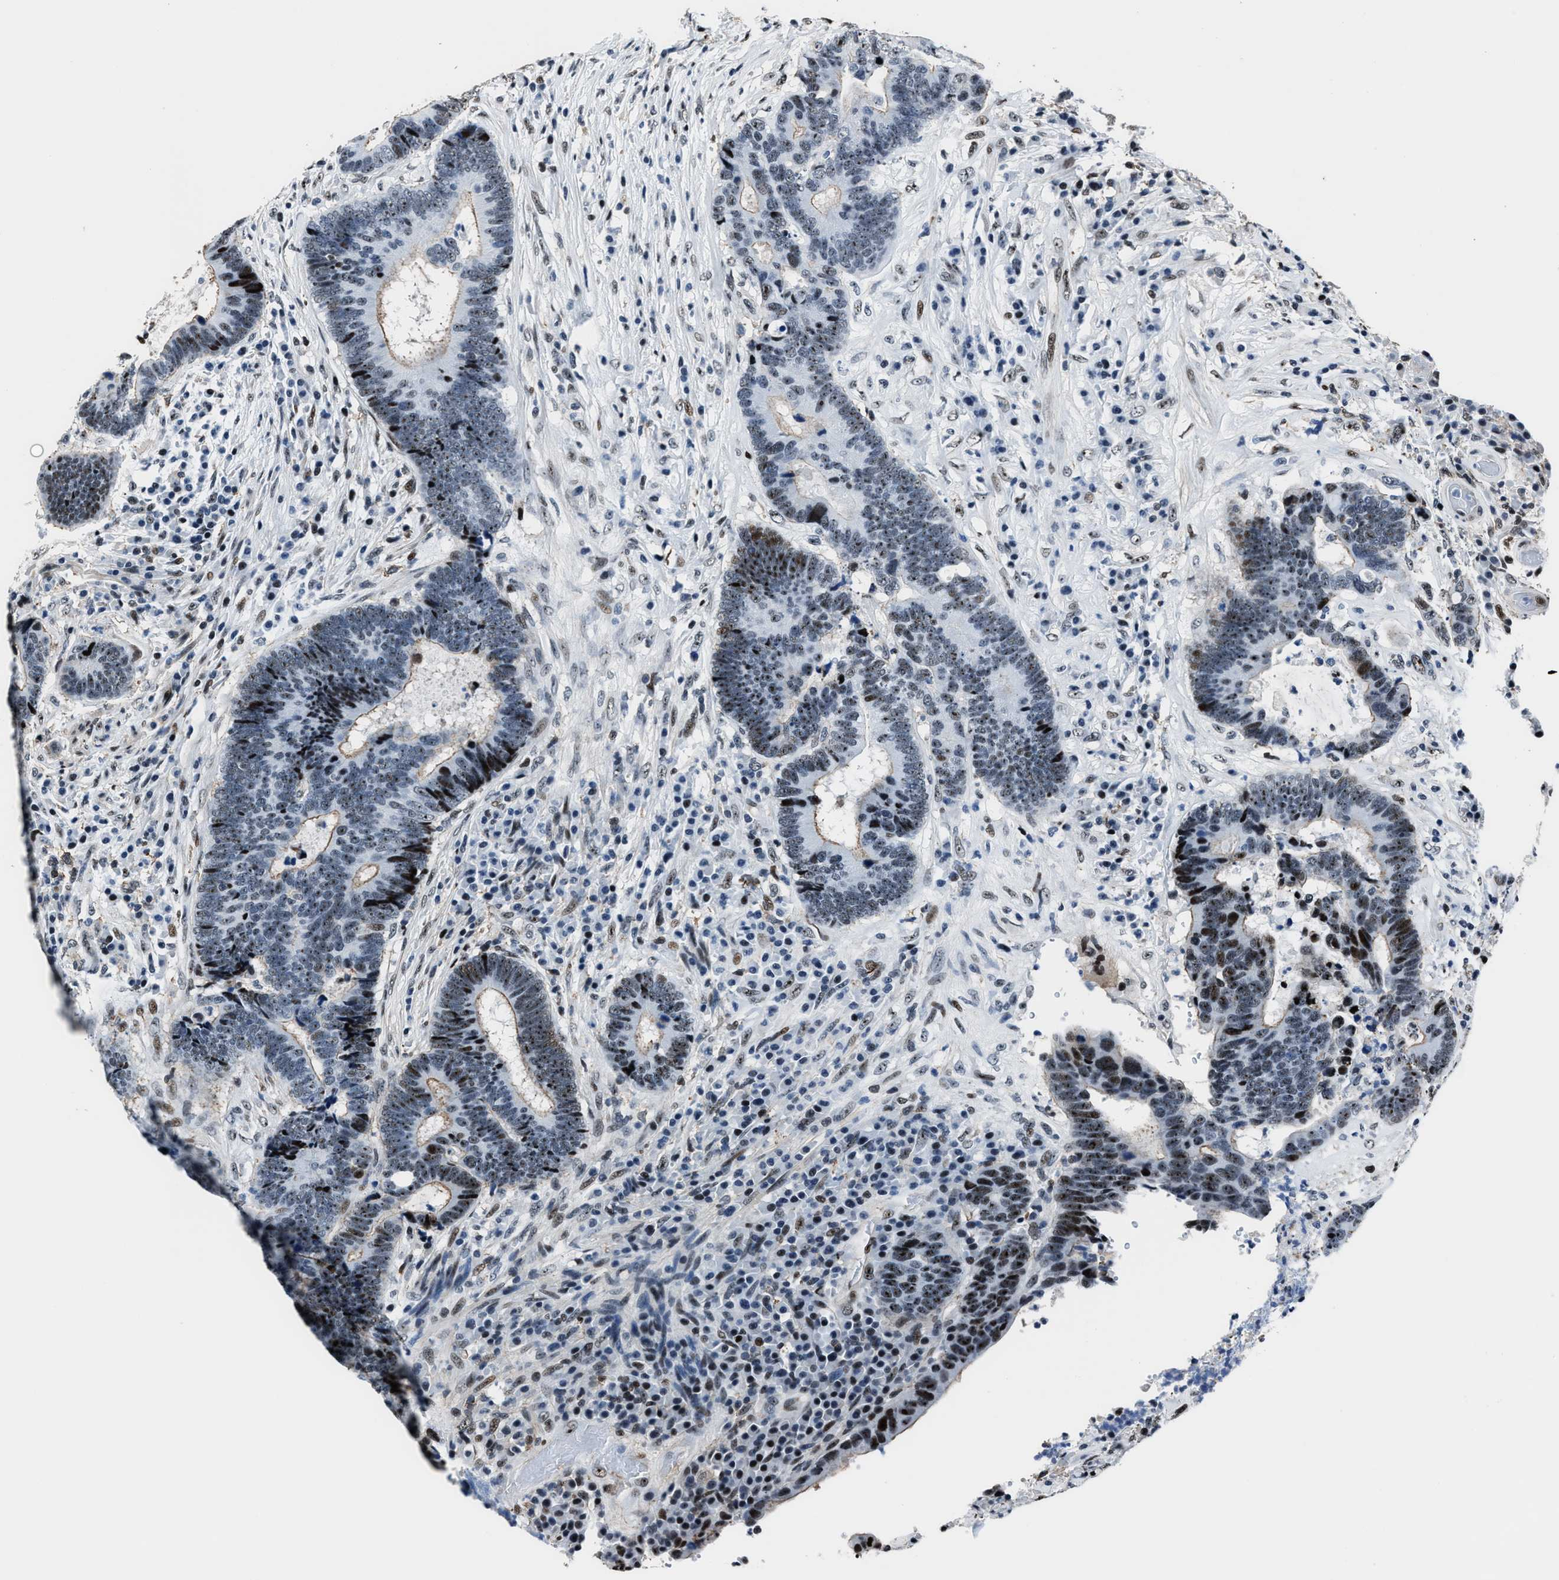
{"staining": {"intensity": "strong", "quantity": "25%-75%", "location": "nuclear"}, "tissue": "colorectal cancer", "cell_type": "Tumor cells", "image_type": "cancer", "snomed": [{"axis": "morphology", "description": "Adenocarcinoma, NOS"}, {"axis": "topography", "description": "Rectum"}], "caption": "IHC (DAB (3,3'-diaminobenzidine)) staining of human adenocarcinoma (colorectal) exhibits strong nuclear protein expression in approximately 25%-75% of tumor cells. (DAB IHC, brown staining for protein, blue staining for nuclei).", "gene": "PPIE", "patient": {"sex": "female", "age": 89}}